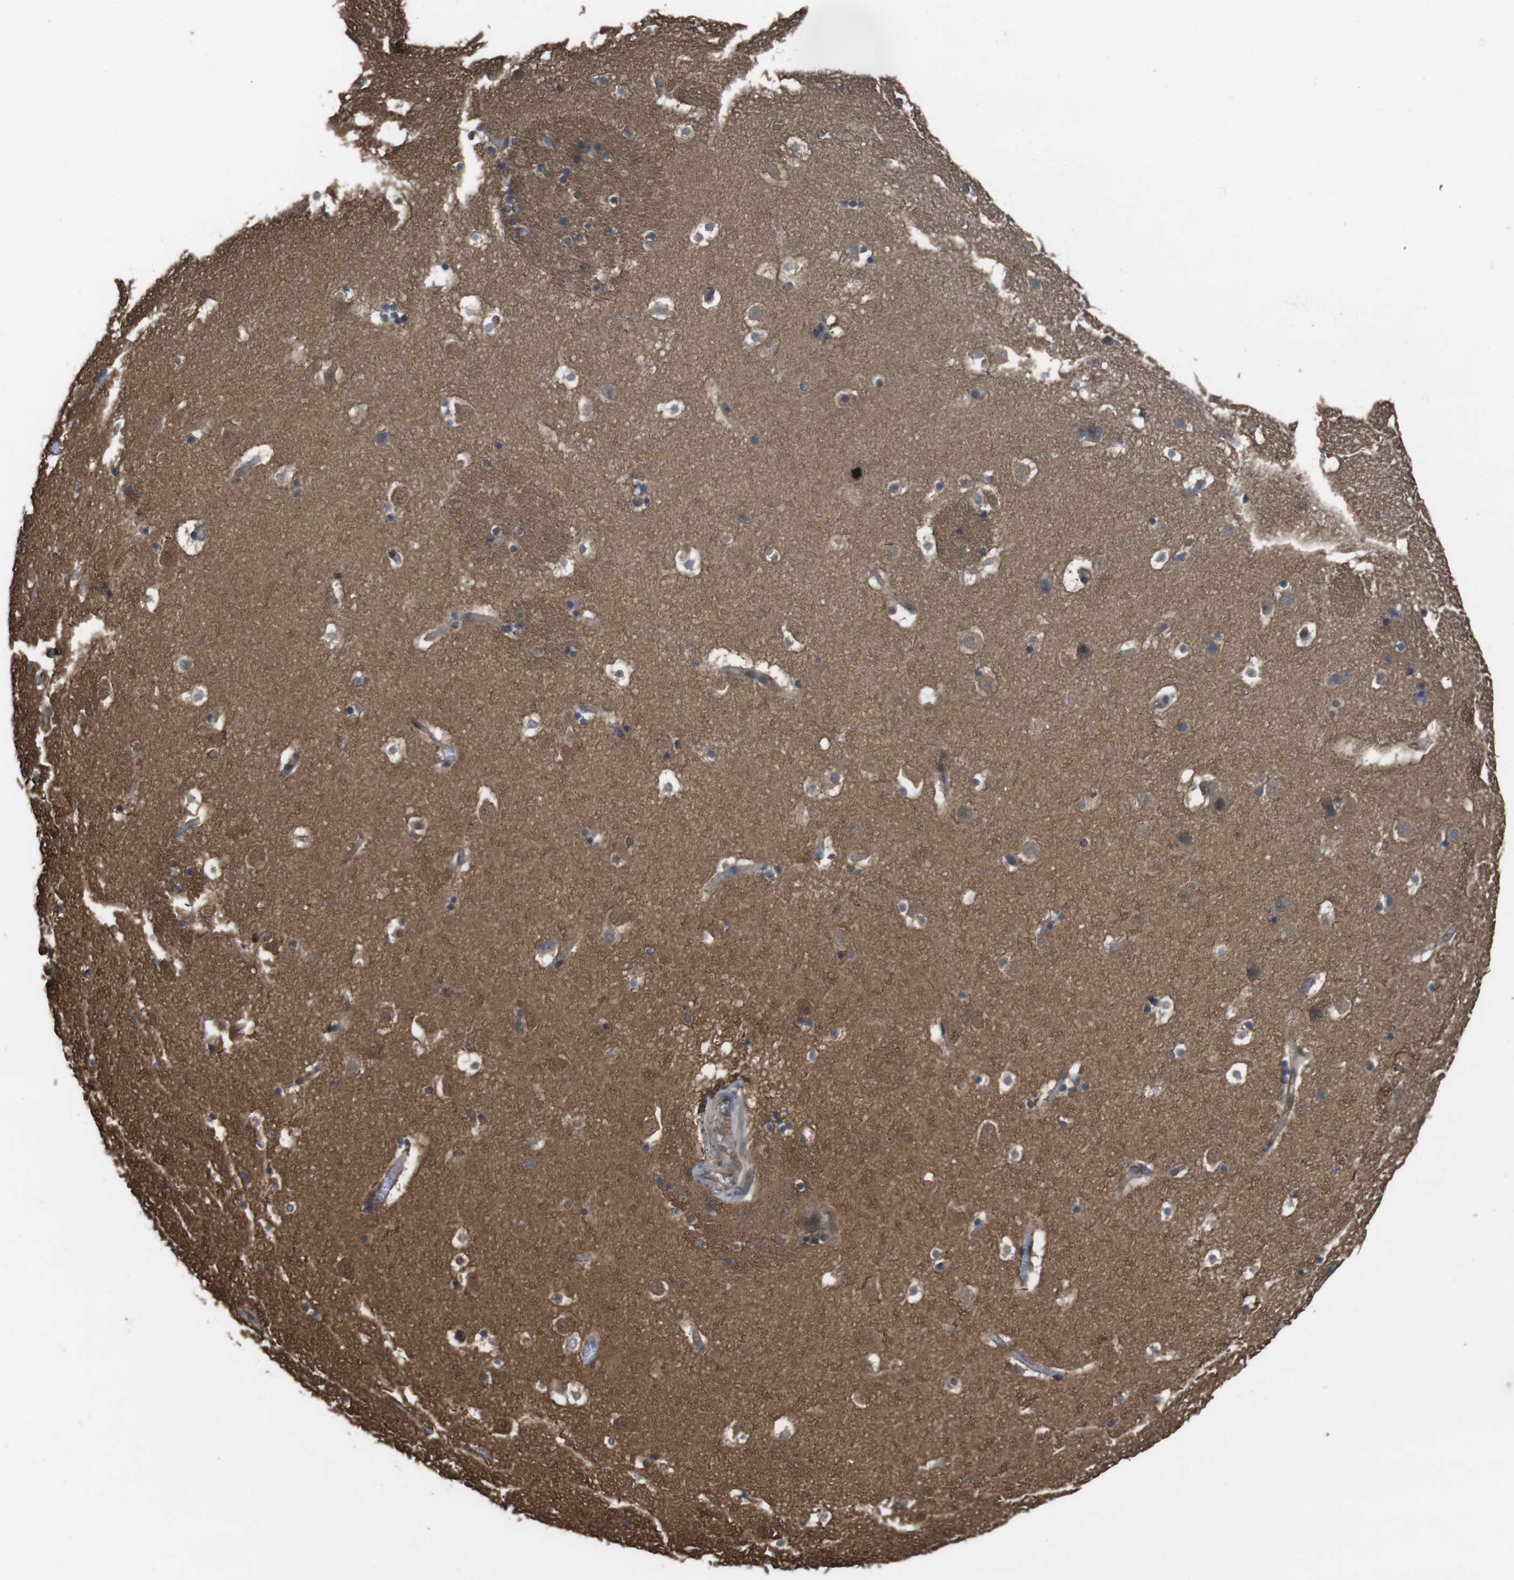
{"staining": {"intensity": "negative", "quantity": "none", "location": "none"}, "tissue": "caudate", "cell_type": "Glial cells", "image_type": "normal", "snomed": [{"axis": "morphology", "description": "Normal tissue, NOS"}, {"axis": "topography", "description": "Lateral ventricle wall"}], "caption": "This is an immunohistochemistry micrograph of unremarkable caudate. There is no expression in glial cells.", "gene": "ARHGDIA", "patient": {"sex": "male", "age": 45}}